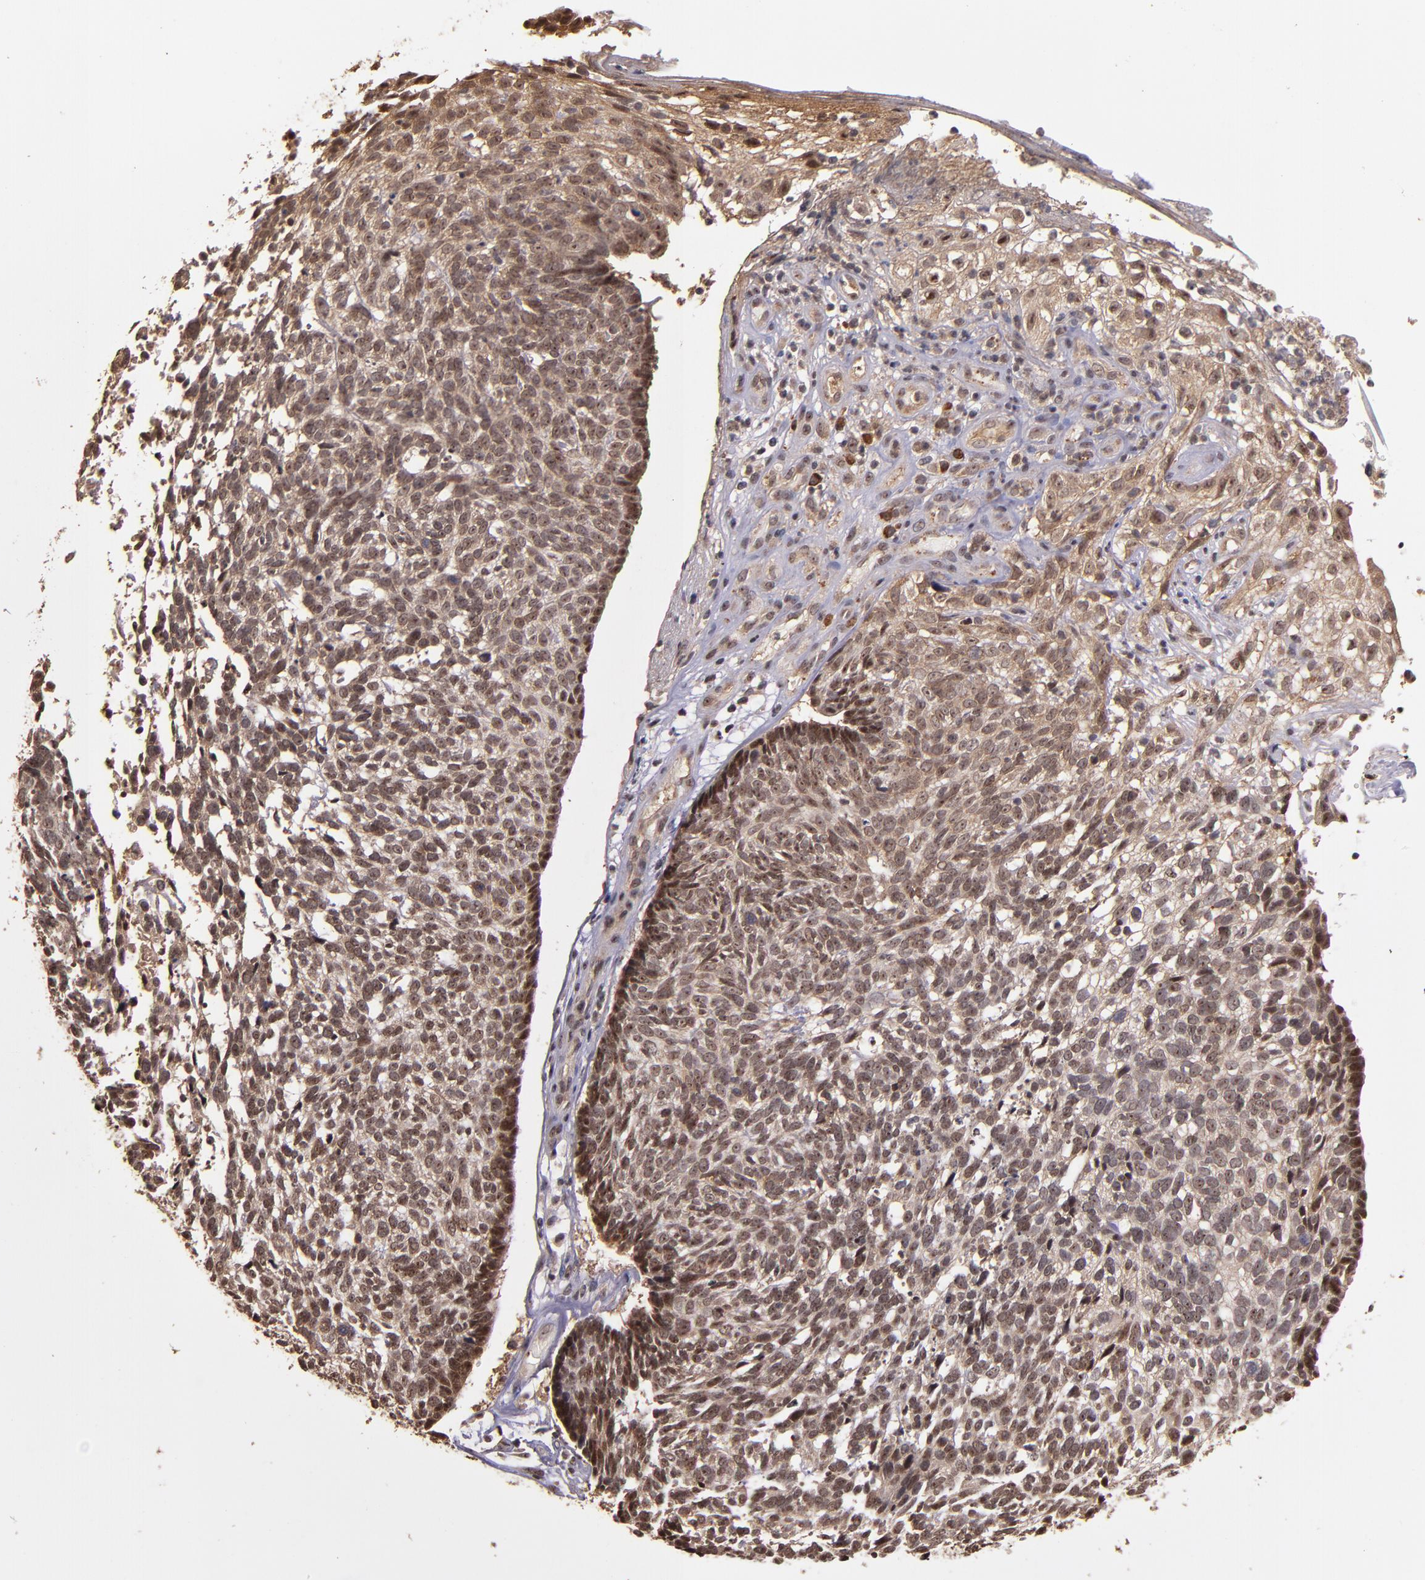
{"staining": {"intensity": "weak", "quantity": ">75%", "location": "cytoplasmic/membranous,nuclear"}, "tissue": "skin cancer", "cell_type": "Tumor cells", "image_type": "cancer", "snomed": [{"axis": "morphology", "description": "Basal cell carcinoma"}, {"axis": "topography", "description": "Skin"}], "caption": "This photomicrograph reveals immunohistochemistry (IHC) staining of basal cell carcinoma (skin), with low weak cytoplasmic/membranous and nuclear staining in approximately >75% of tumor cells.", "gene": "RIOK3", "patient": {"sex": "male", "age": 72}}